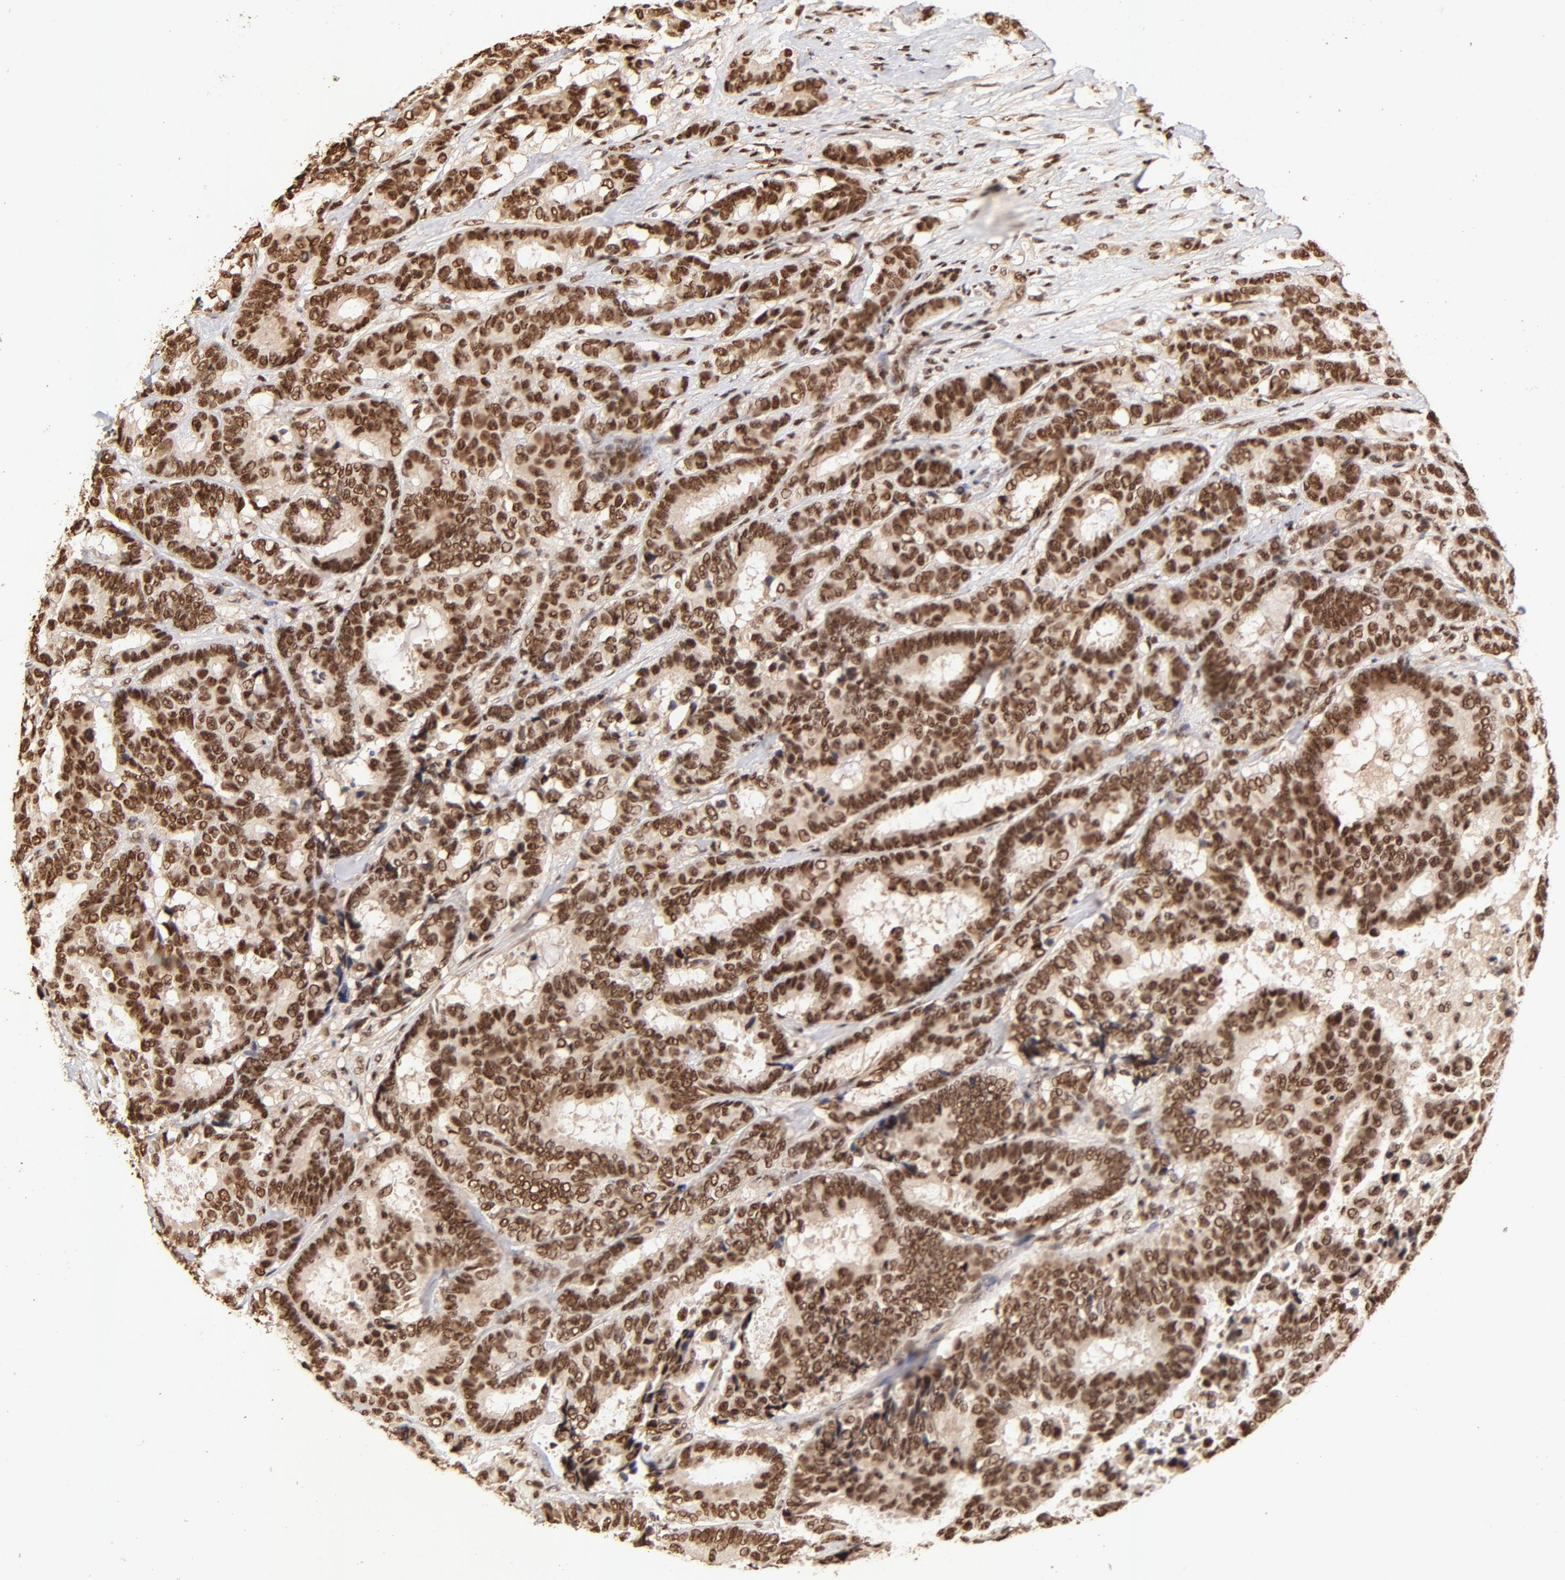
{"staining": {"intensity": "strong", "quantity": ">75%", "location": "cytoplasmic/membranous,nuclear"}, "tissue": "breast cancer", "cell_type": "Tumor cells", "image_type": "cancer", "snomed": [{"axis": "morphology", "description": "Duct carcinoma"}, {"axis": "topography", "description": "Breast"}], "caption": "Immunohistochemical staining of breast intraductal carcinoma exhibits high levels of strong cytoplasmic/membranous and nuclear protein expression in about >75% of tumor cells.", "gene": "MED12", "patient": {"sex": "female", "age": 87}}